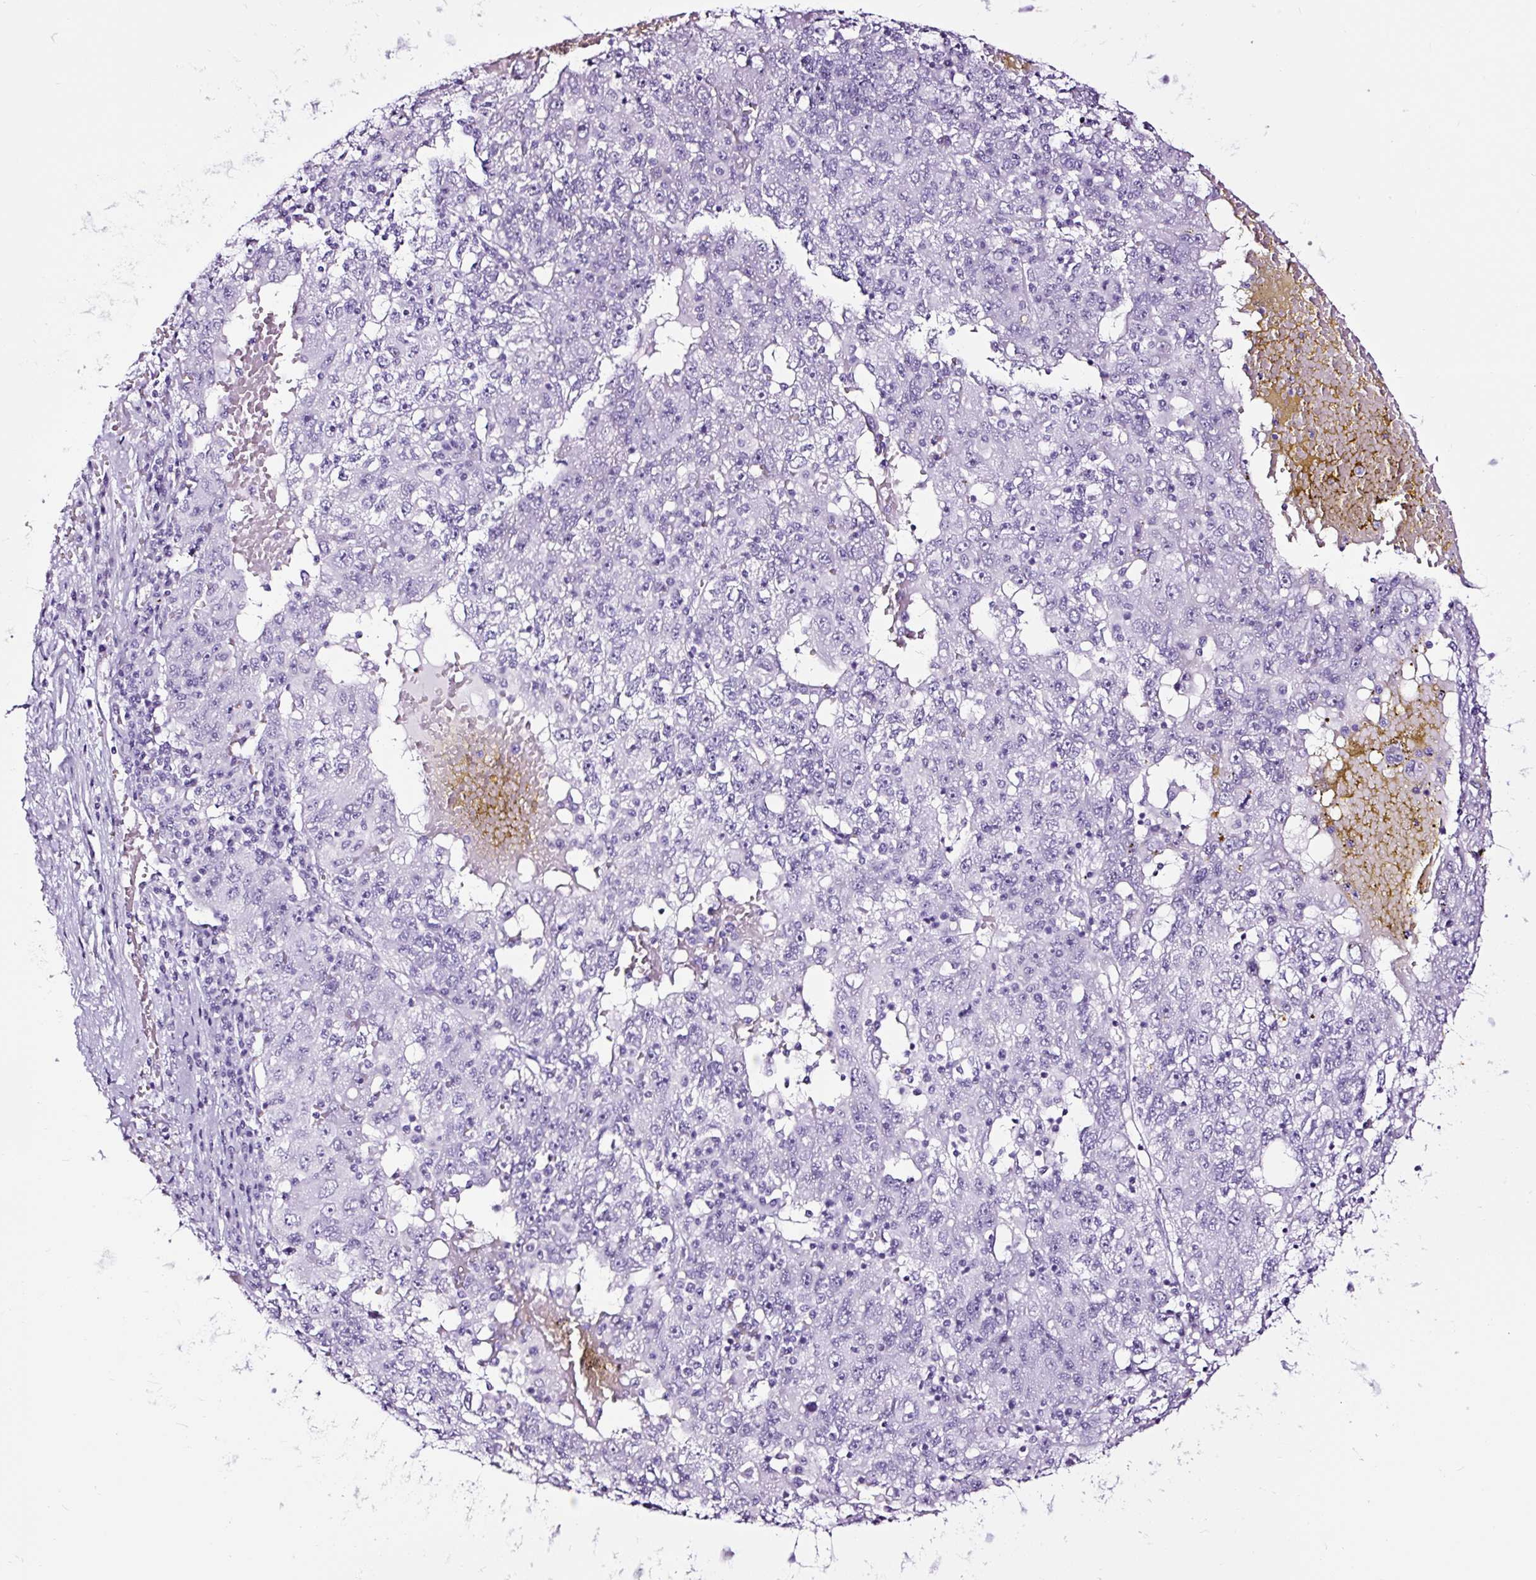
{"staining": {"intensity": "negative", "quantity": "none", "location": "none"}, "tissue": "liver cancer", "cell_type": "Tumor cells", "image_type": "cancer", "snomed": [{"axis": "morphology", "description": "Carcinoma, Hepatocellular, NOS"}, {"axis": "topography", "description": "Liver"}], "caption": "Immunohistochemistry image of human liver cancer stained for a protein (brown), which shows no positivity in tumor cells.", "gene": "NPHS2", "patient": {"sex": "male", "age": 49}}